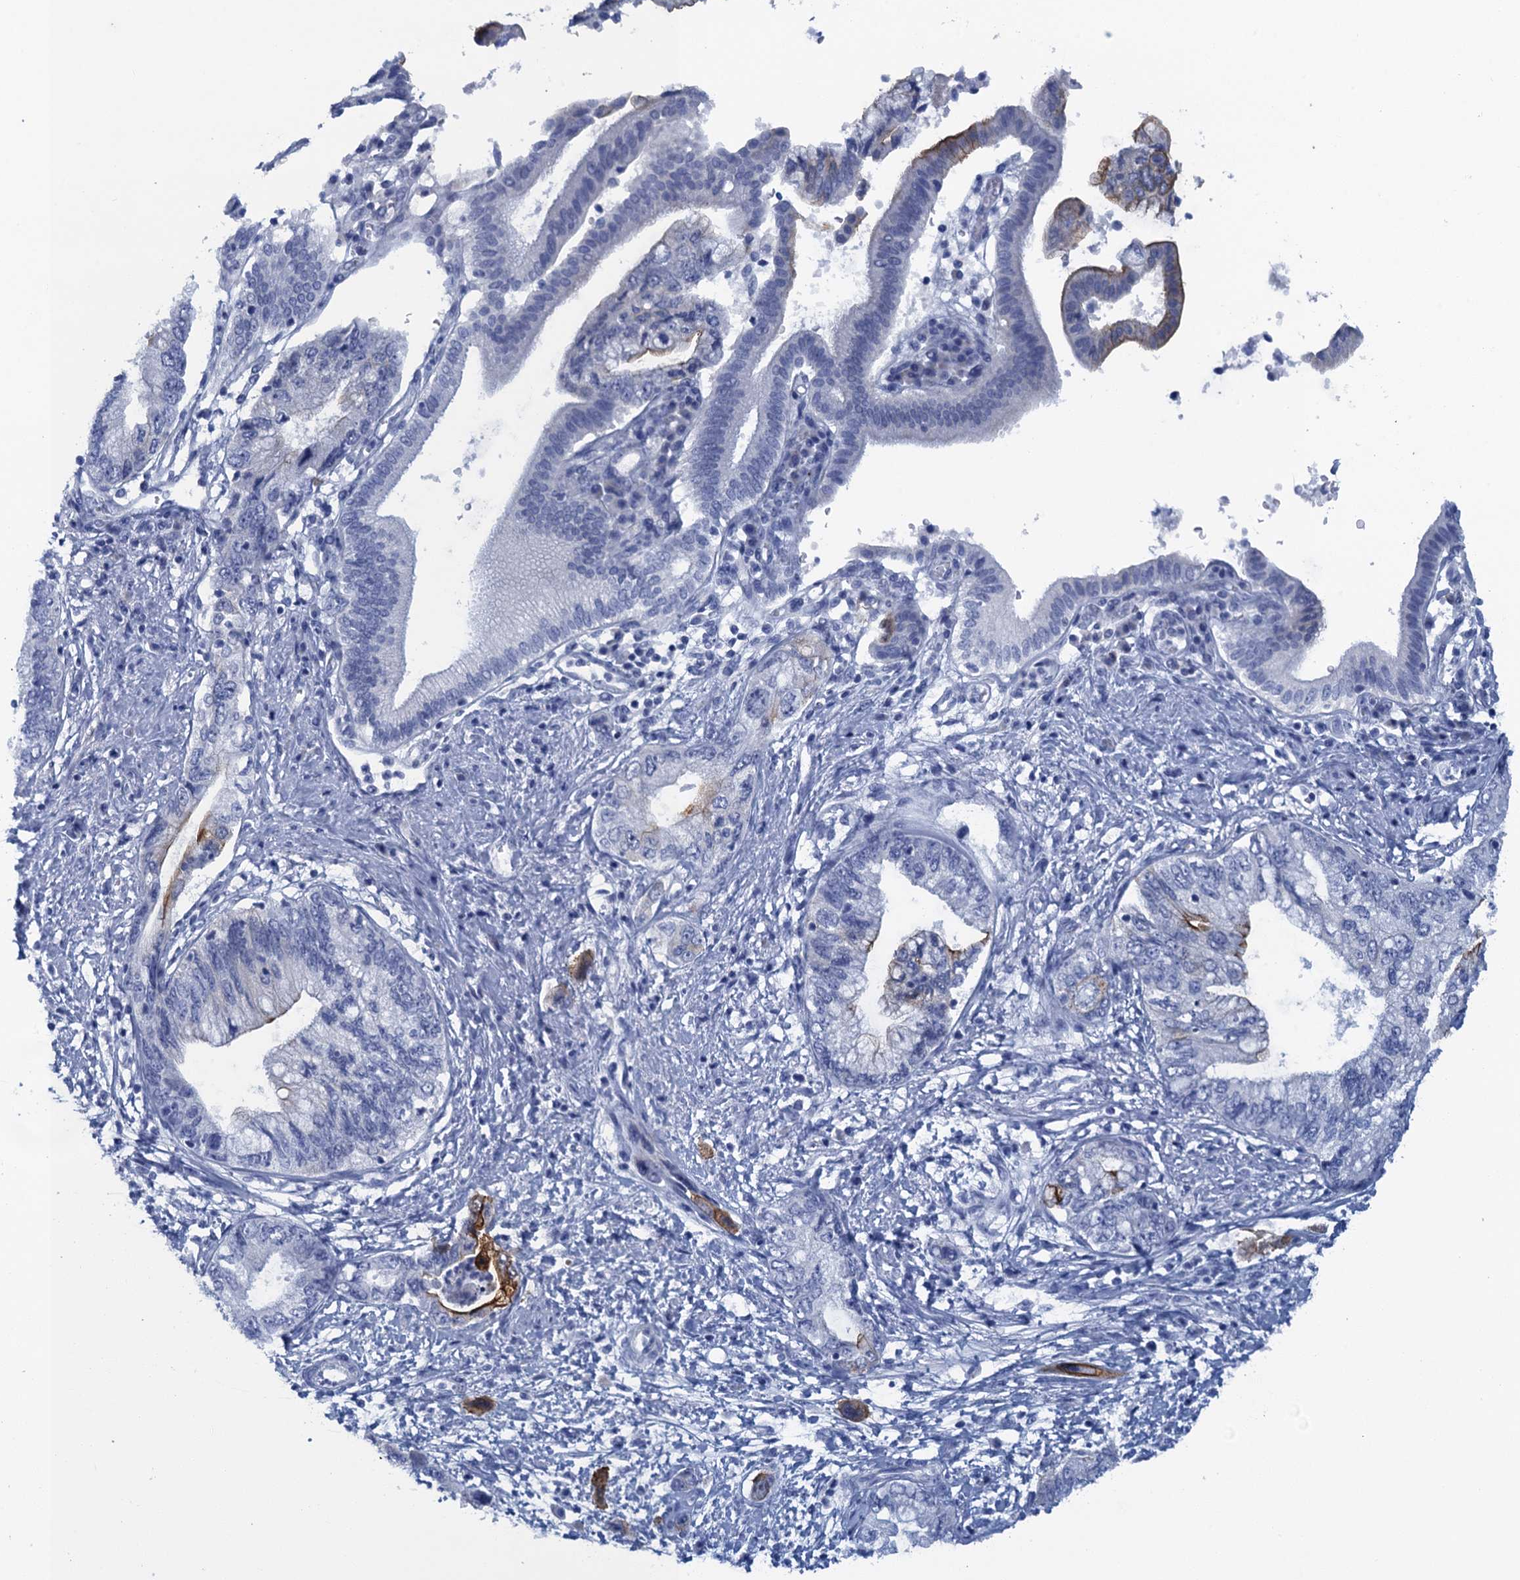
{"staining": {"intensity": "strong", "quantity": "<25%", "location": "cytoplasmic/membranous"}, "tissue": "pancreatic cancer", "cell_type": "Tumor cells", "image_type": "cancer", "snomed": [{"axis": "morphology", "description": "Adenocarcinoma, NOS"}, {"axis": "topography", "description": "Pancreas"}], "caption": "Brown immunohistochemical staining in human pancreatic adenocarcinoma exhibits strong cytoplasmic/membranous expression in approximately <25% of tumor cells. The staining was performed using DAB to visualize the protein expression in brown, while the nuclei were stained in blue with hematoxylin (Magnification: 20x).", "gene": "SCEL", "patient": {"sex": "female", "age": 73}}